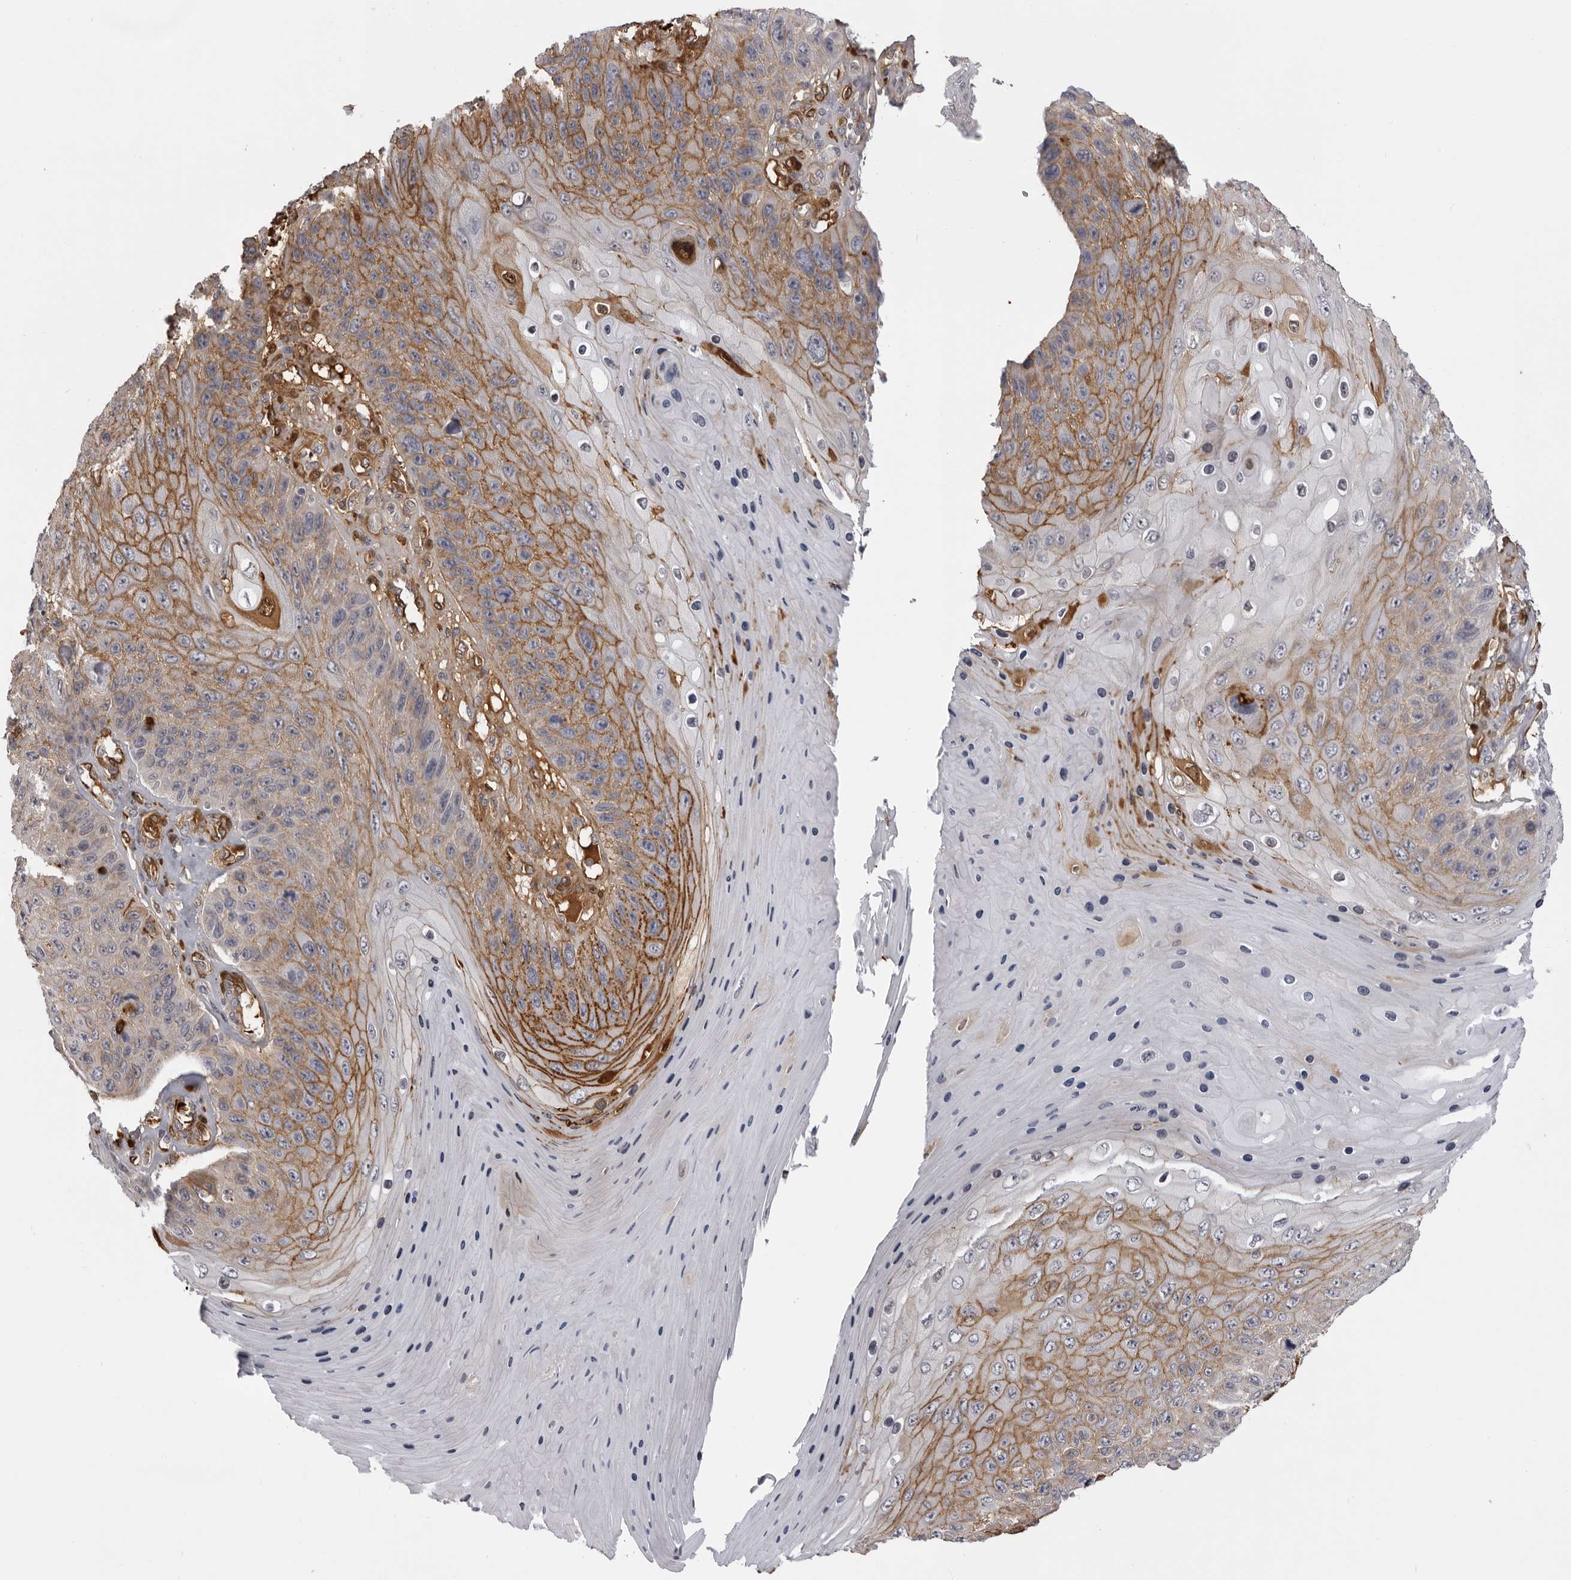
{"staining": {"intensity": "moderate", "quantity": ">75%", "location": "cytoplasmic/membranous"}, "tissue": "skin cancer", "cell_type": "Tumor cells", "image_type": "cancer", "snomed": [{"axis": "morphology", "description": "Squamous cell carcinoma, NOS"}, {"axis": "topography", "description": "Skin"}], "caption": "Protein expression analysis of human skin cancer (squamous cell carcinoma) reveals moderate cytoplasmic/membranous positivity in approximately >75% of tumor cells.", "gene": "PLEKHF2", "patient": {"sex": "female", "age": 88}}